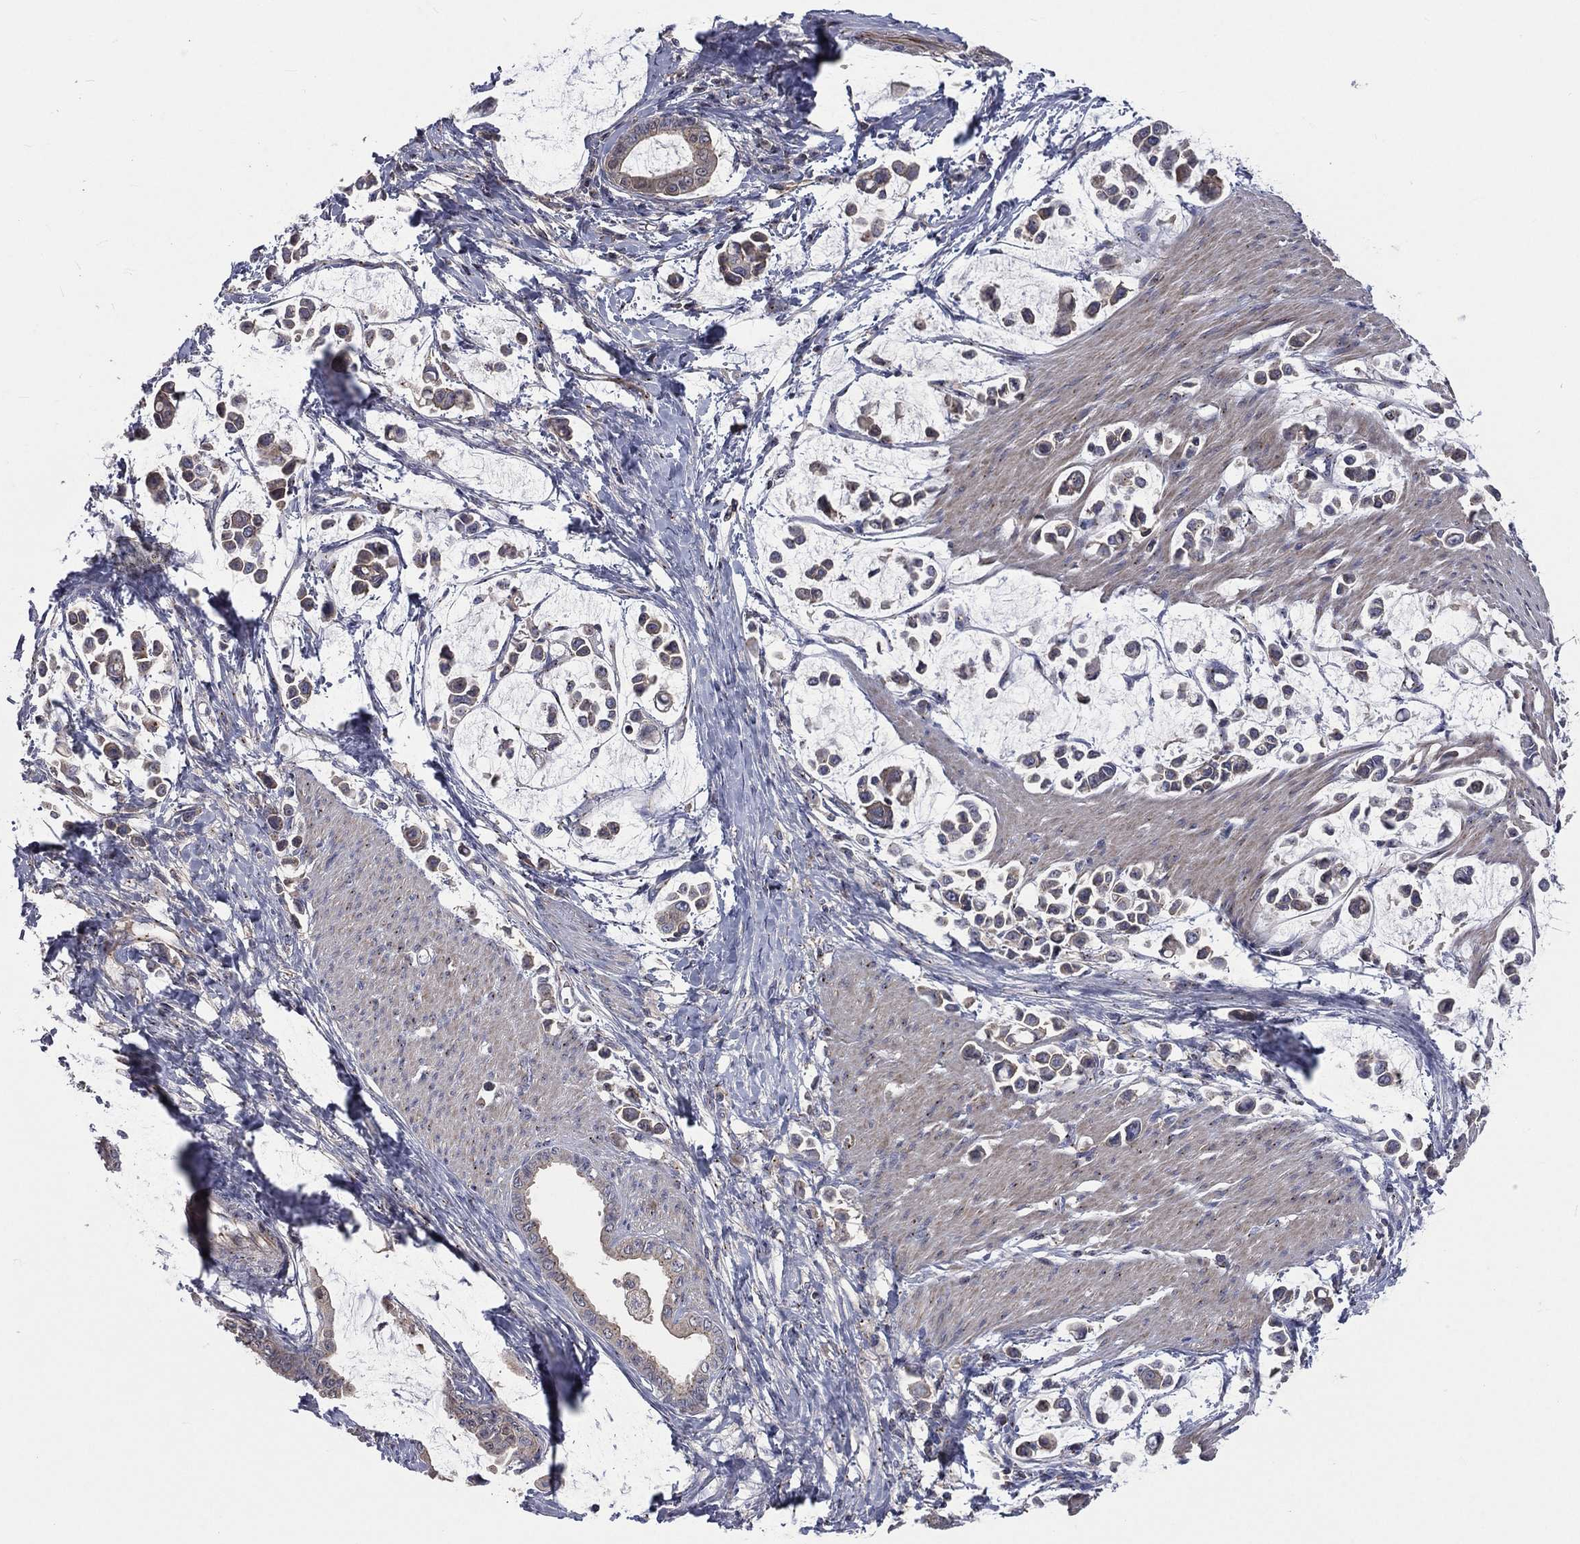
{"staining": {"intensity": "negative", "quantity": "none", "location": "none"}, "tissue": "stomach cancer", "cell_type": "Tumor cells", "image_type": "cancer", "snomed": [{"axis": "morphology", "description": "Adenocarcinoma, NOS"}, {"axis": "topography", "description": "Stomach"}], "caption": "Immunohistochemical staining of human stomach adenocarcinoma displays no significant expression in tumor cells.", "gene": "CROCC", "patient": {"sex": "male", "age": 82}}